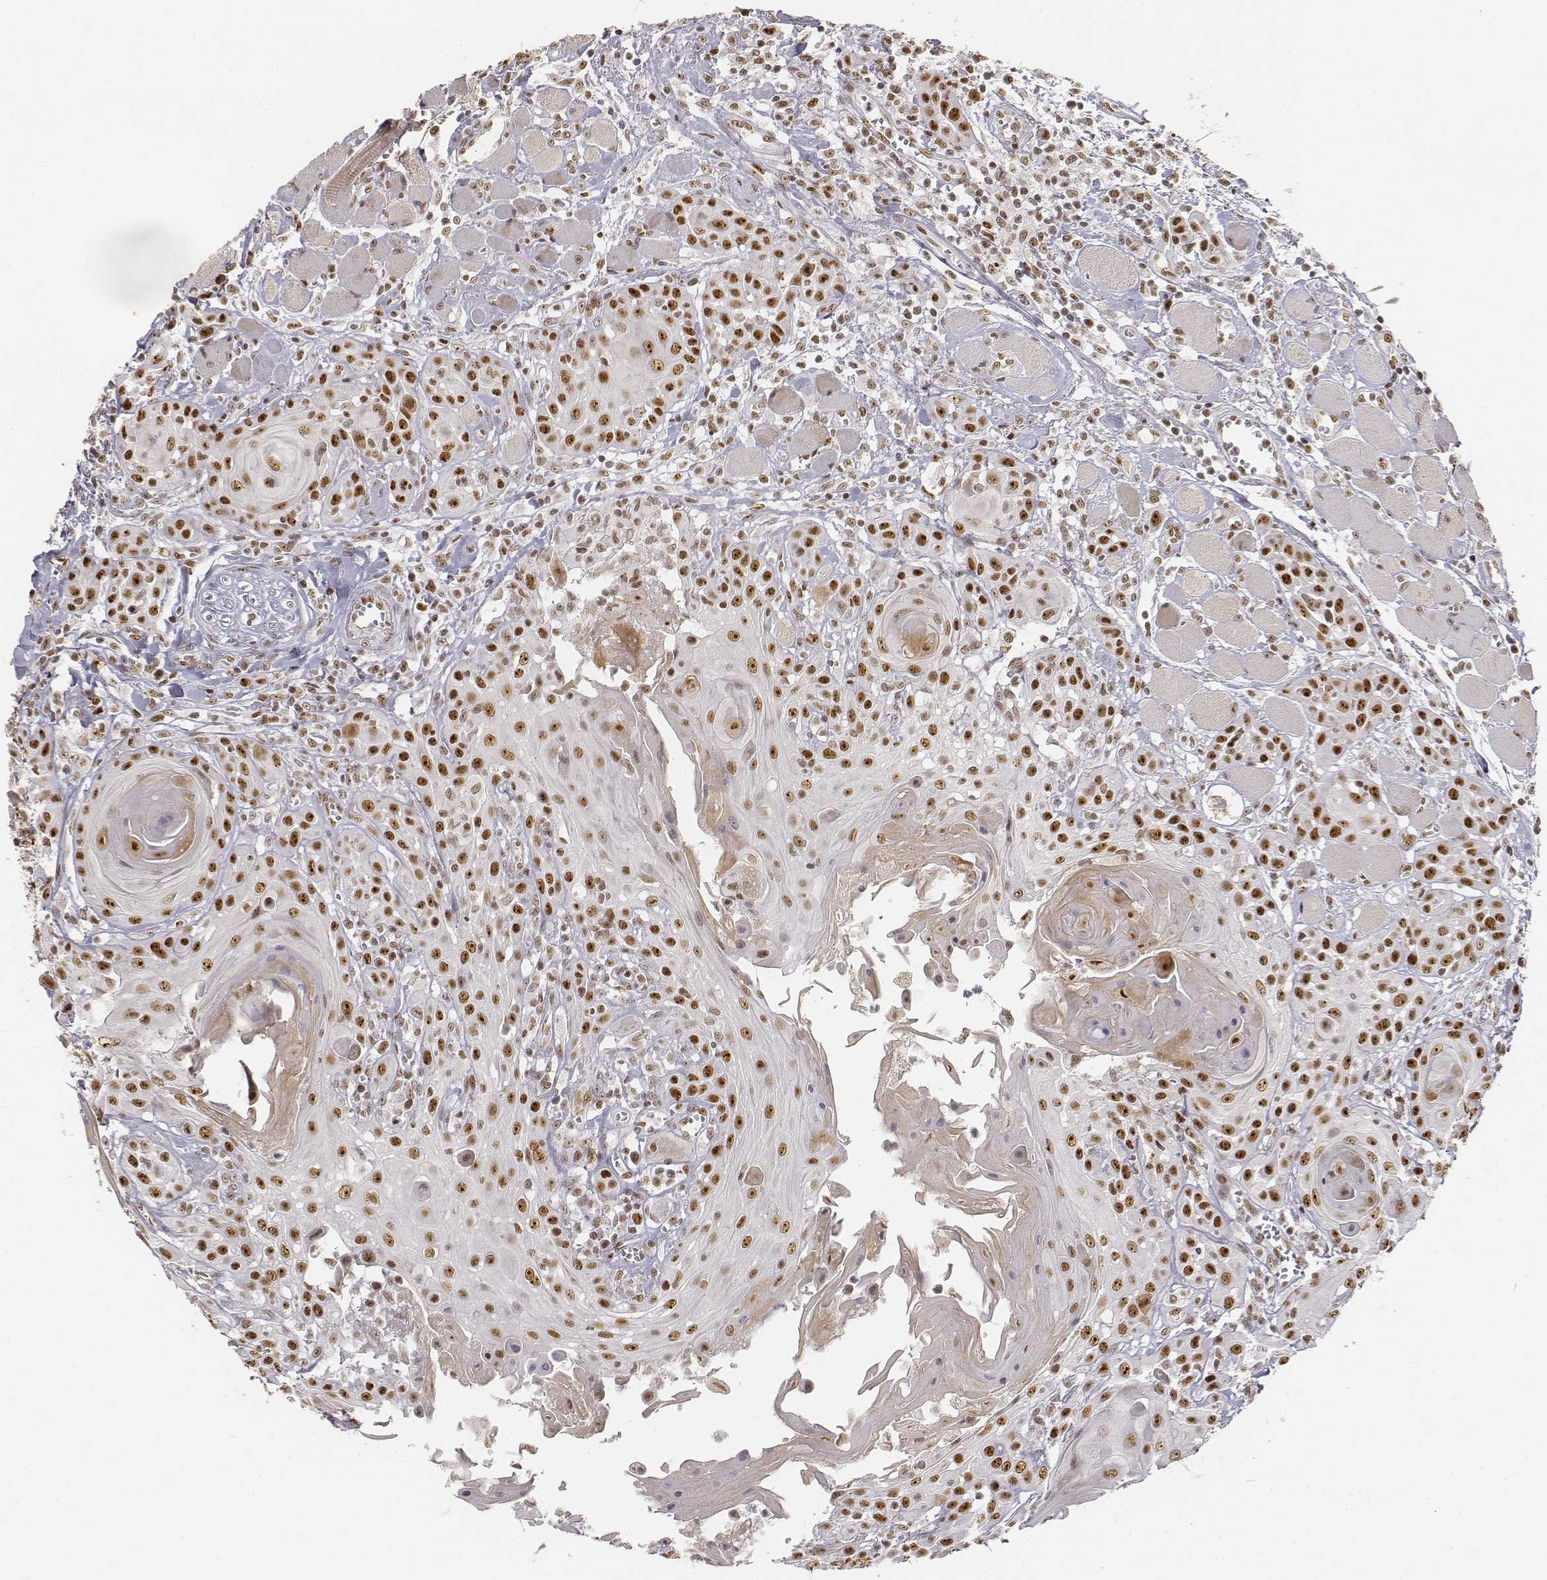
{"staining": {"intensity": "strong", "quantity": ">75%", "location": "nuclear"}, "tissue": "head and neck cancer", "cell_type": "Tumor cells", "image_type": "cancer", "snomed": [{"axis": "morphology", "description": "Squamous cell carcinoma, NOS"}, {"axis": "topography", "description": "Head-Neck"}], "caption": "The photomicrograph displays immunohistochemical staining of head and neck squamous cell carcinoma. There is strong nuclear positivity is present in approximately >75% of tumor cells.", "gene": "PHF6", "patient": {"sex": "female", "age": 80}}